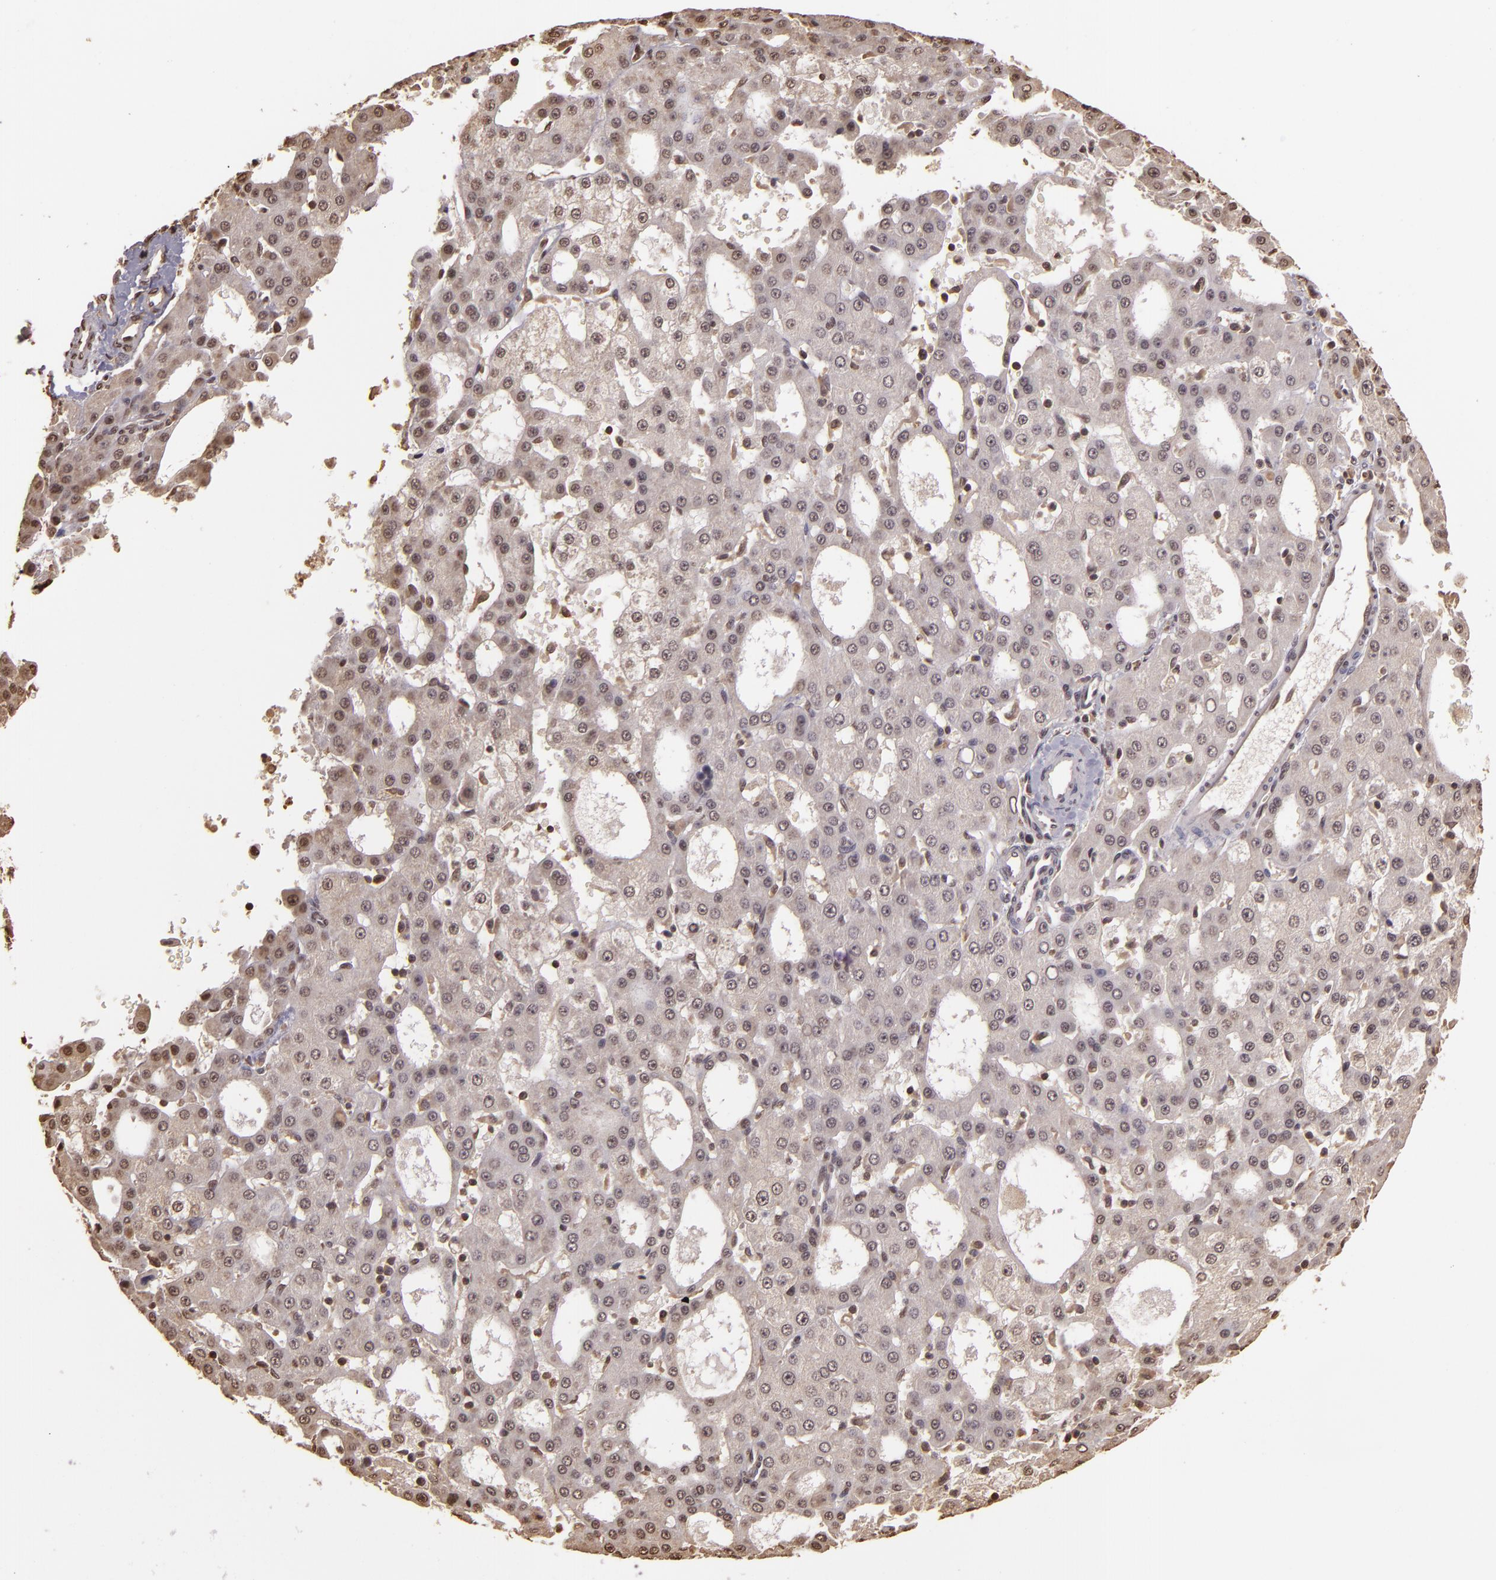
{"staining": {"intensity": "weak", "quantity": "<25%", "location": "nuclear"}, "tissue": "liver cancer", "cell_type": "Tumor cells", "image_type": "cancer", "snomed": [{"axis": "morphology", "description": "Carcinoma, Hepatocellular, NOS"}, {"axis": "topography", "description": "Liver"}], "caption": "An IHC photomicrograph of liver cancer (hepatocellular carcinoma) is shown. There is no staining in tumor cells of liver cancer (hepatocellular carcinoma). (Immunohistochemistry (ihc), brightfield microscopy, high magnification).", "gene": "ARPC2", "patient": {"sex": "male", "age": 47}}